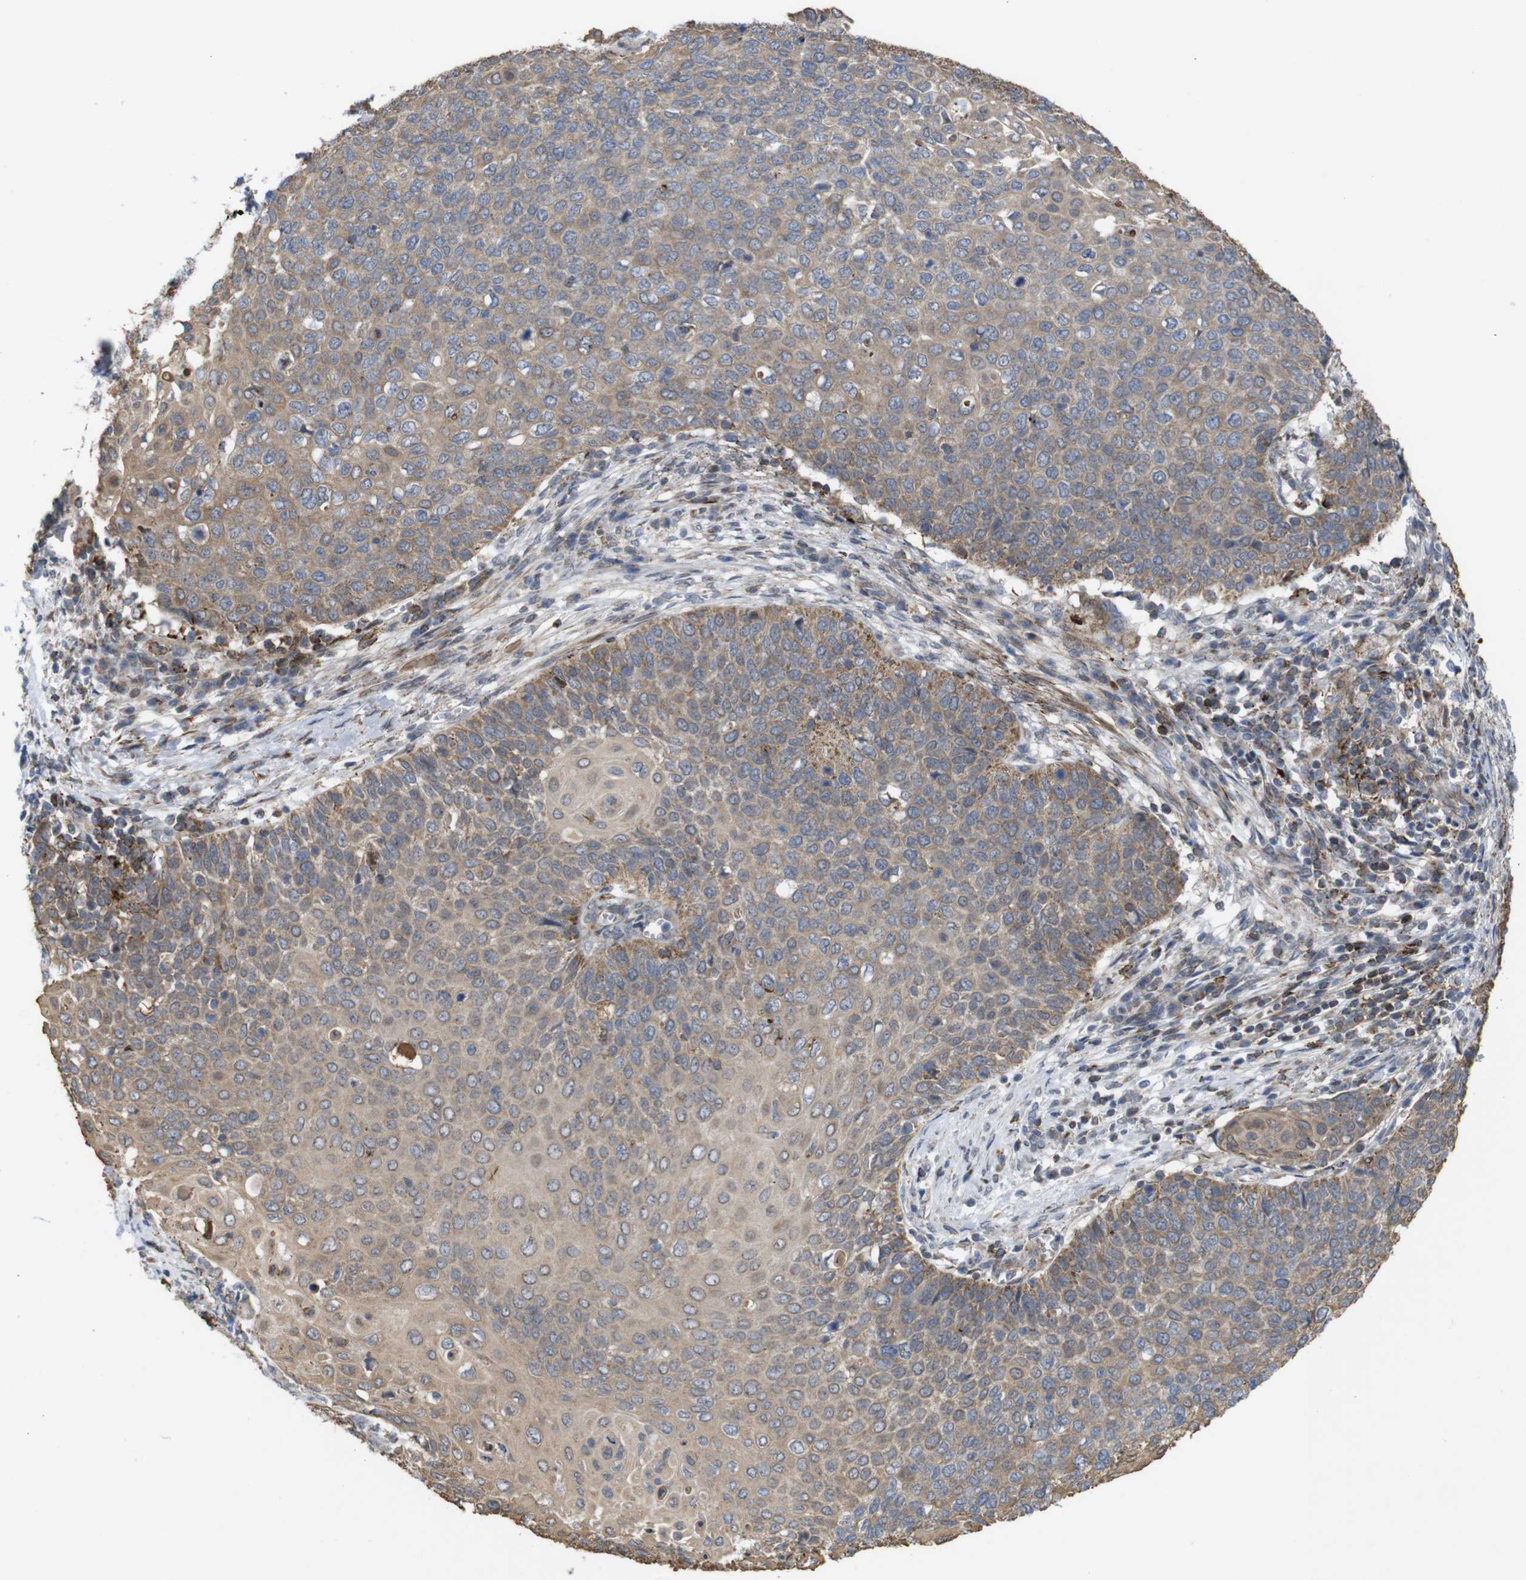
{"staining": {"intensity": "moderate", "quantity": ">75%", "location": "cytoplasmic/membranous"}, "tissue": "cervical cancer", "cell_type": "Tumor cells", "image_type": "cancer", "snomed": [{"axis": "morphology", "description": "Squamous cell carcinoma, NOS"}, {"axis": "topography", "description": "Cervix"}], "caption": "Immunohistochemical staining of human squamous cell carcinoma (cervical) demonstrates moderate cytoplasmic/membranous protein staining in about >75% of tumor cells. (brown staining indicates protein expression, while blue staining denotes nuclei).", "gene": "ATP7B", "patient": {"sex": "female", "age": 39}}